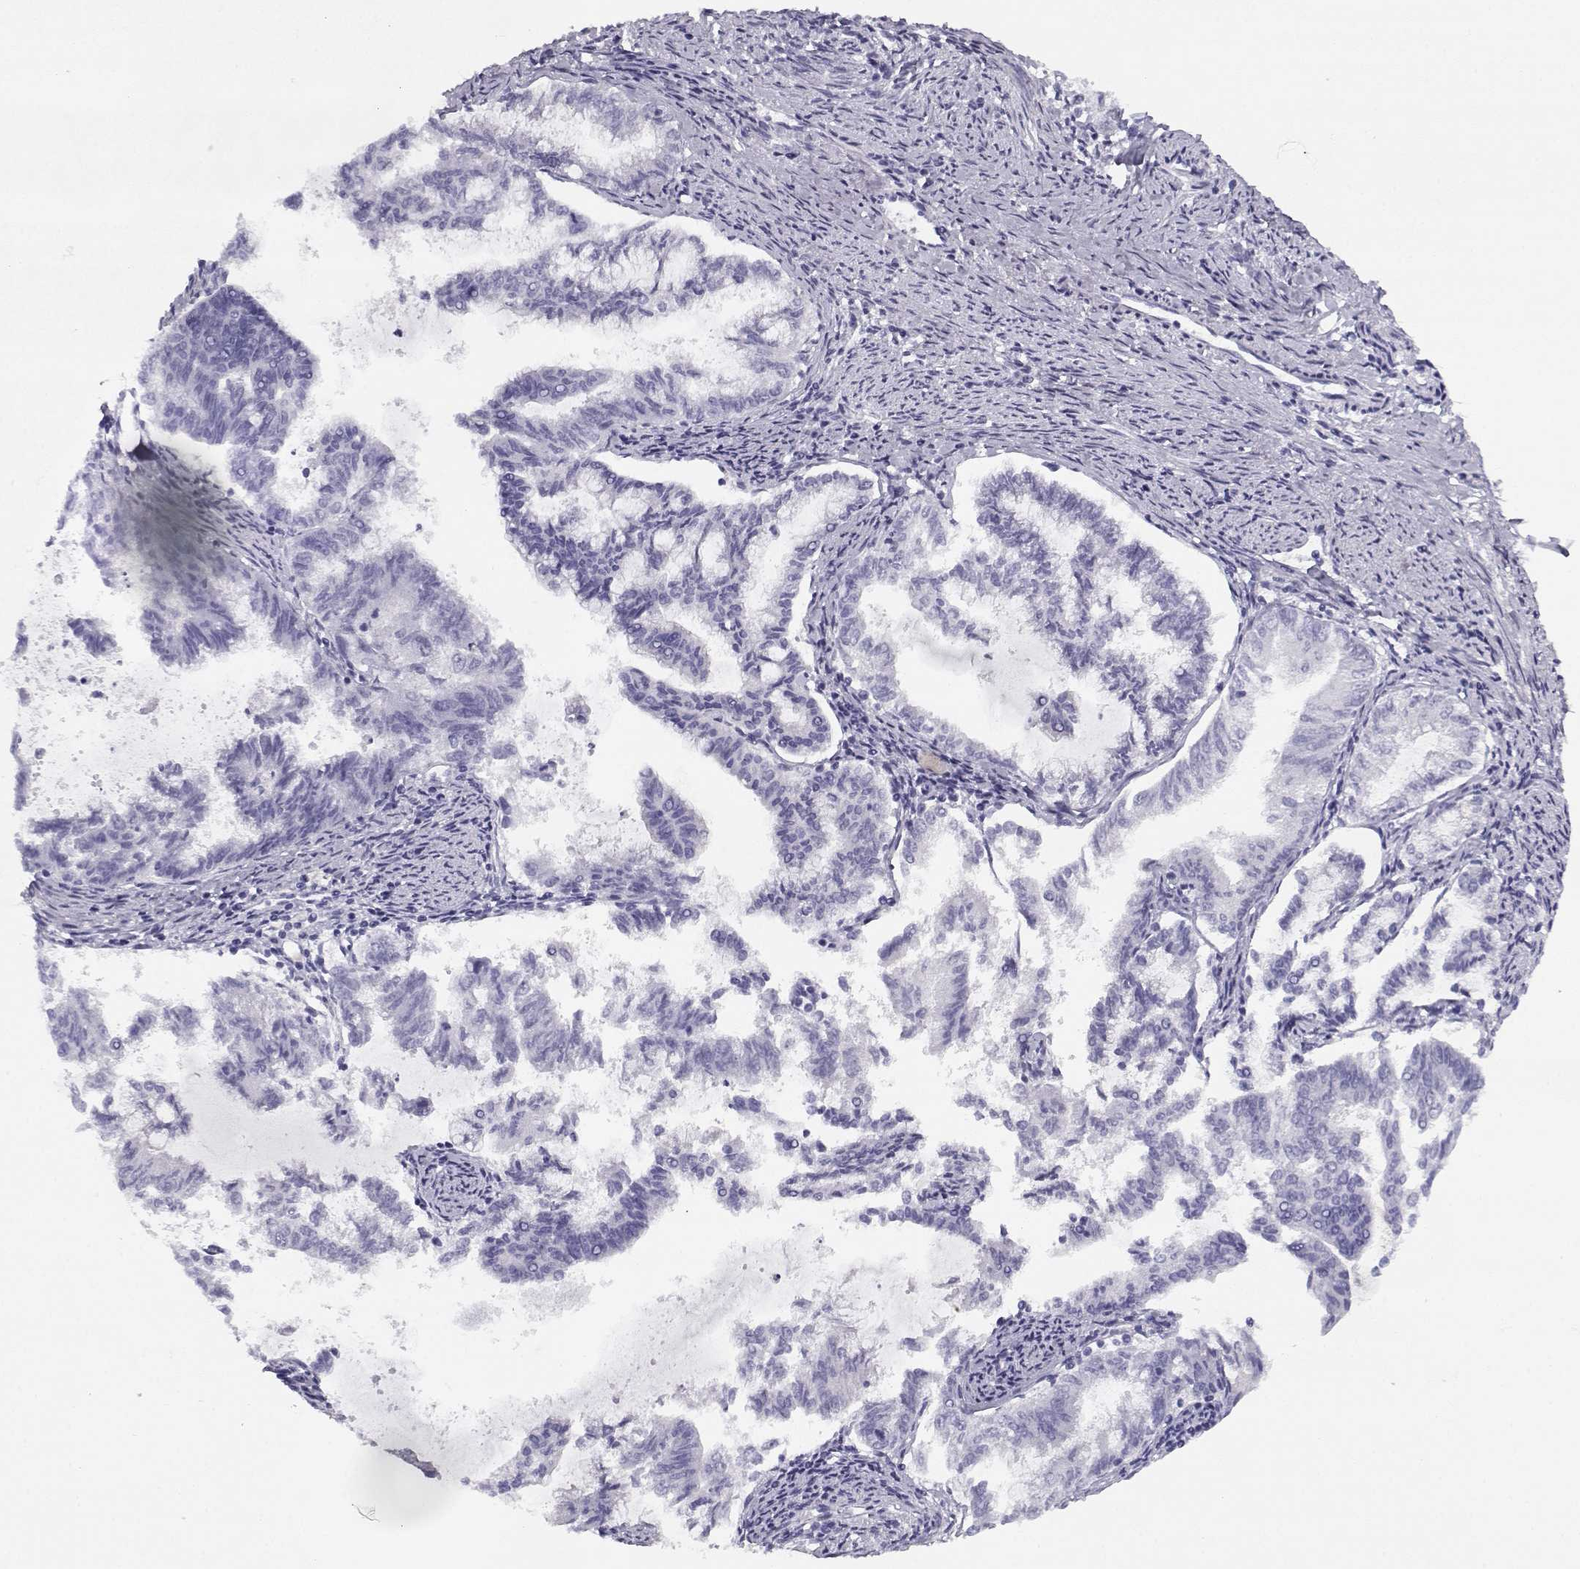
{"staining": {"intensity": "negative", "quantity": "none", "location": "none"}, "tissue": "endometrial cancer", "cell_type": "Tumor cells", "image_type": "cancer", "snomed": [{"axis": "morphology", "description": "Adenocarcinoma, NOS"}, {"axis": "topography", "description": "Endometrium"}], "caption": "Immunohistochemical staining of human adenocarcinoma (endometrial) exhibits no significant expression in tumor cells.", "gene": "CREB3L3", "patient": {"sex": "female", "age": 79}}